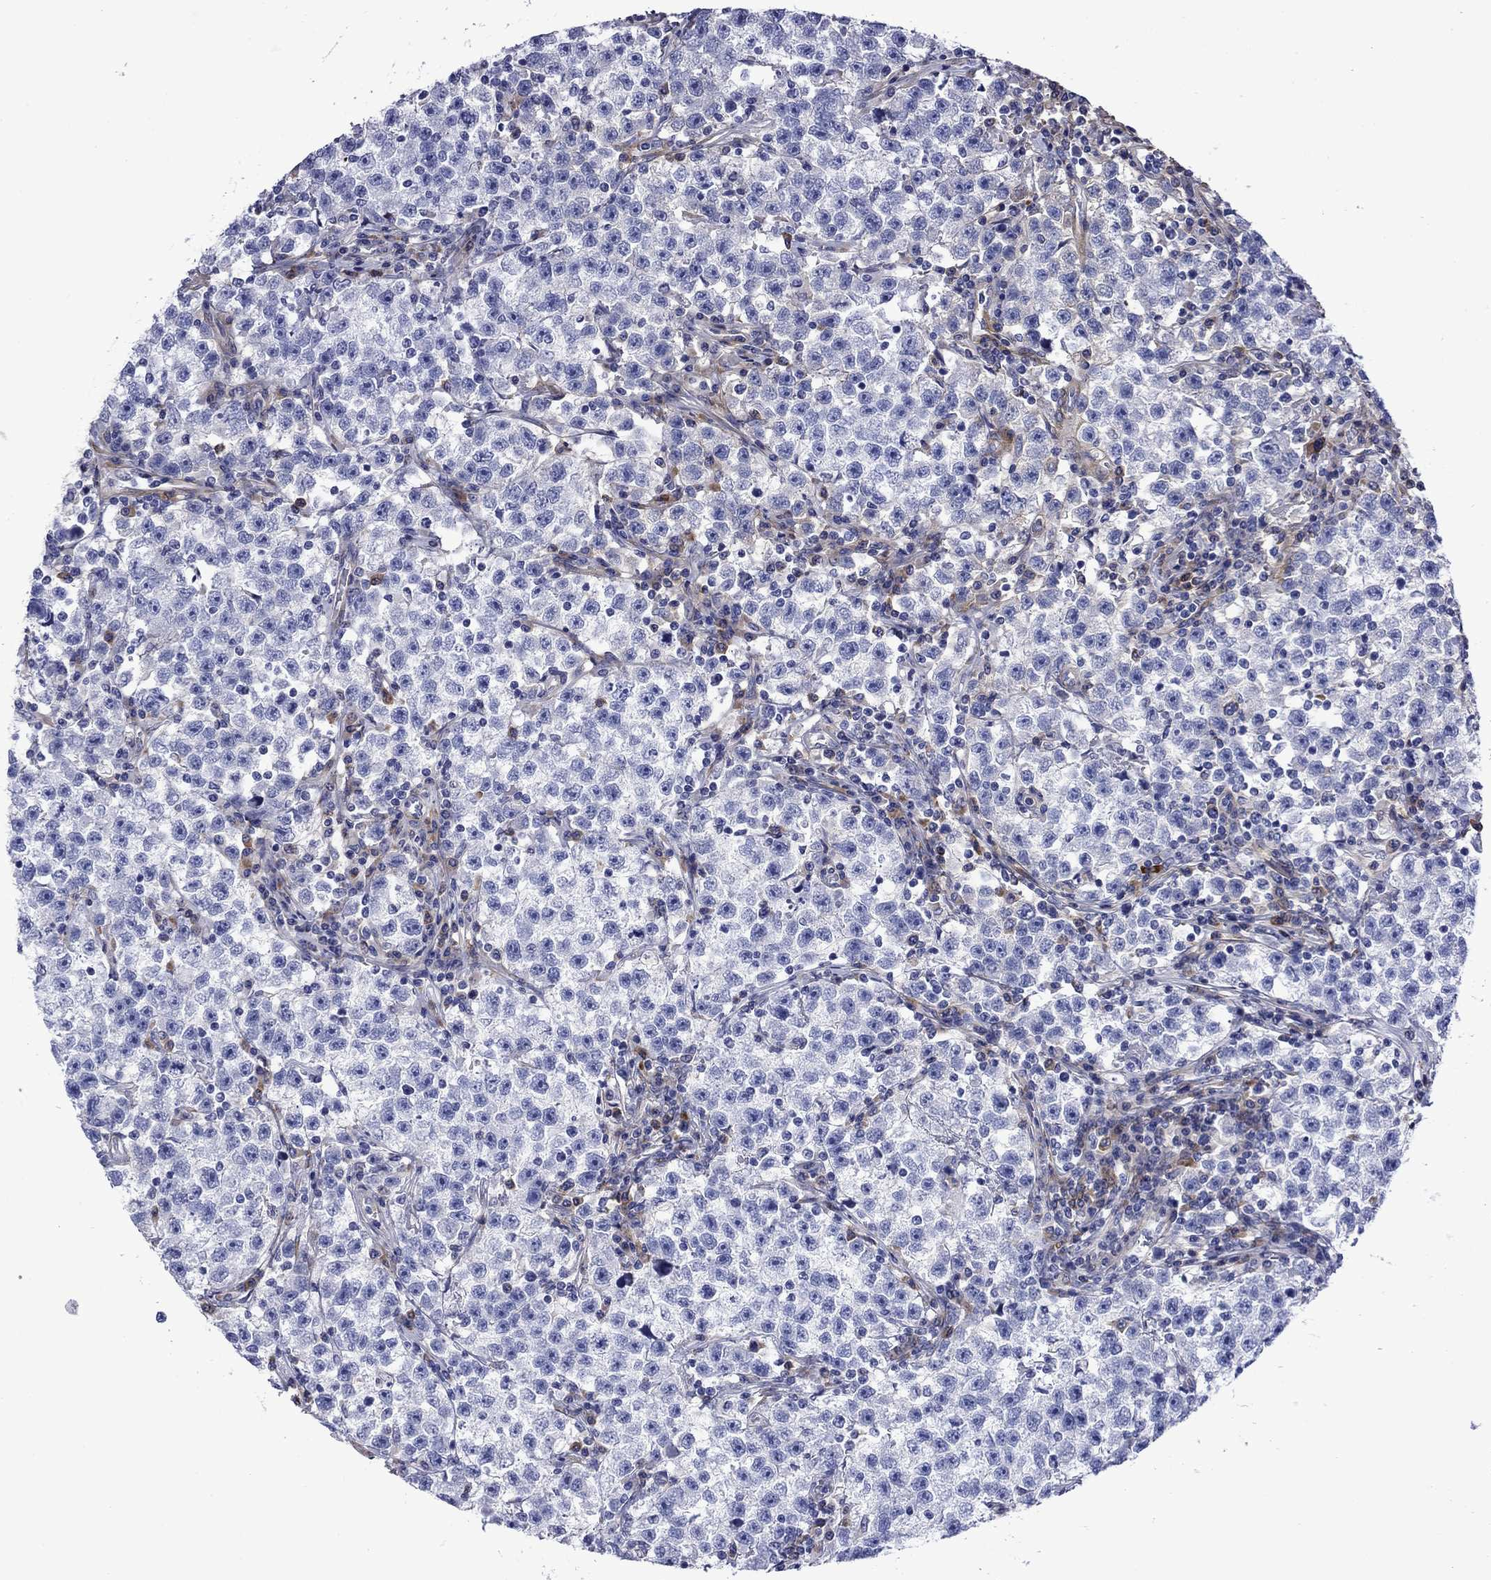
{"staining": {"intensity": "negative", "quantity": "none", "location": "none"}, "tissue": "testis cancer", "cell_type": "Tumor cells", "image_type": "cancer", "snomed": [{"axis": "morphology", "description": "Seminoma, NOS"}, {"axis": "topography", "description": "Testis"}], "caption": "IHC micrograph of seminoma (testis) stained for a protein (brown), which shows no staining in tumor cells. Brightfield microscopy of immunohistochemistry (IHC) stained with DAB (3,3'-diaminobenzidine) (brown) and hematoxylin (blue), captured at high magnification.", "gene": "HSPG2", "patient": {"sex": "male", "age": 22}}